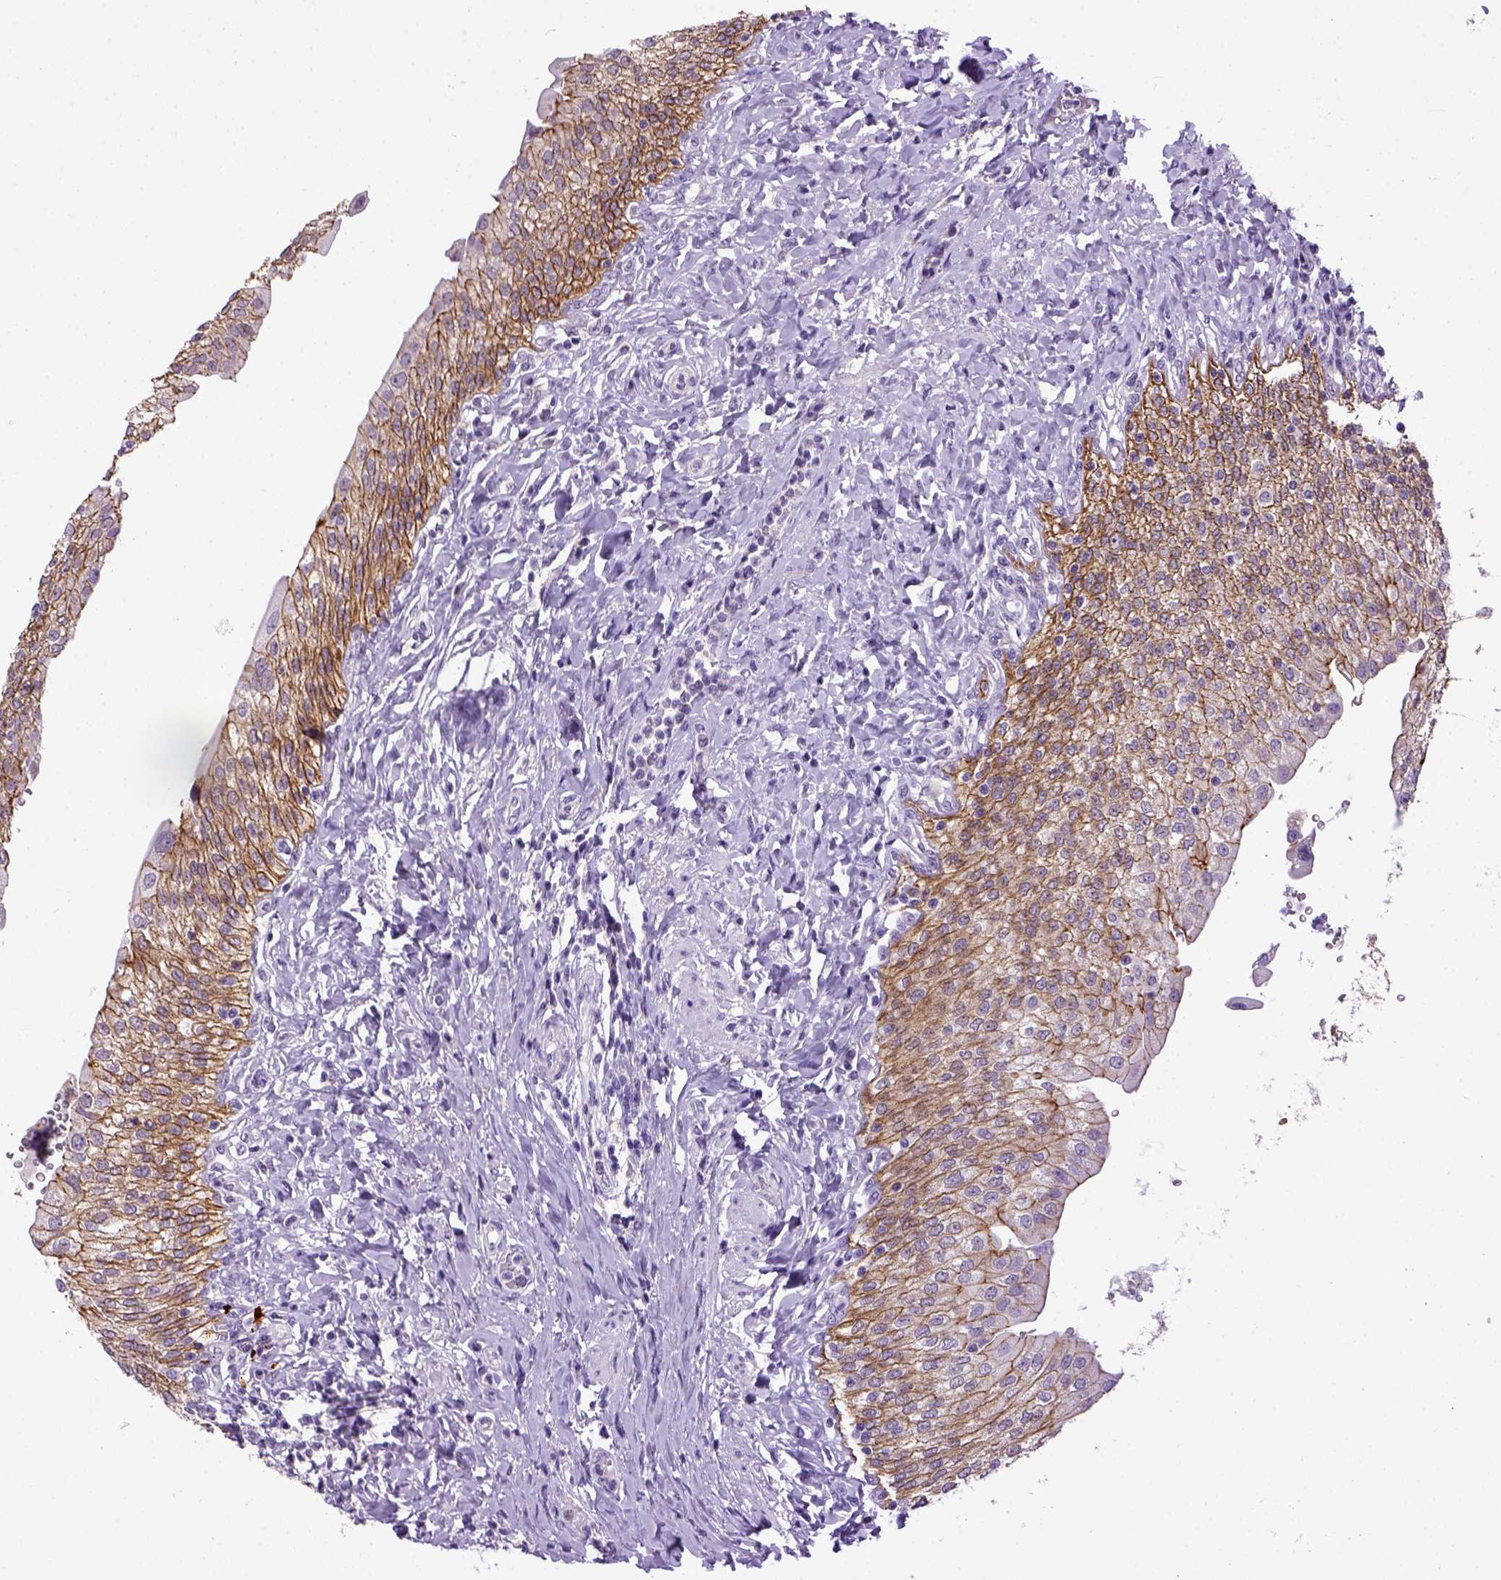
{"staining": {"intensity": "strong", "quantity": ">75%", "location": "cytoplasmic/membranous"}, "tissue": "urinary bladder", "cell_type": "Urothelial cells", "image_type": "normal", "snomed": [{"axis": "morphology", "description": "Normal tissue, NOS"}, {"axis": "morphology", "description": "Inflammation, NOS"}, {"axis": "topography", "description": "Urinary bladder"}], "caption": "A high-resolution photomicrograph shows immunohistochemistry (IHC) staining of unremarkable urinary bladder, which exhibits strong cytoplasmic/membranous expression in about >75% of urothelial cells.", "gene": "CDH1", "patient": {"sex": "male", "age": 64}}